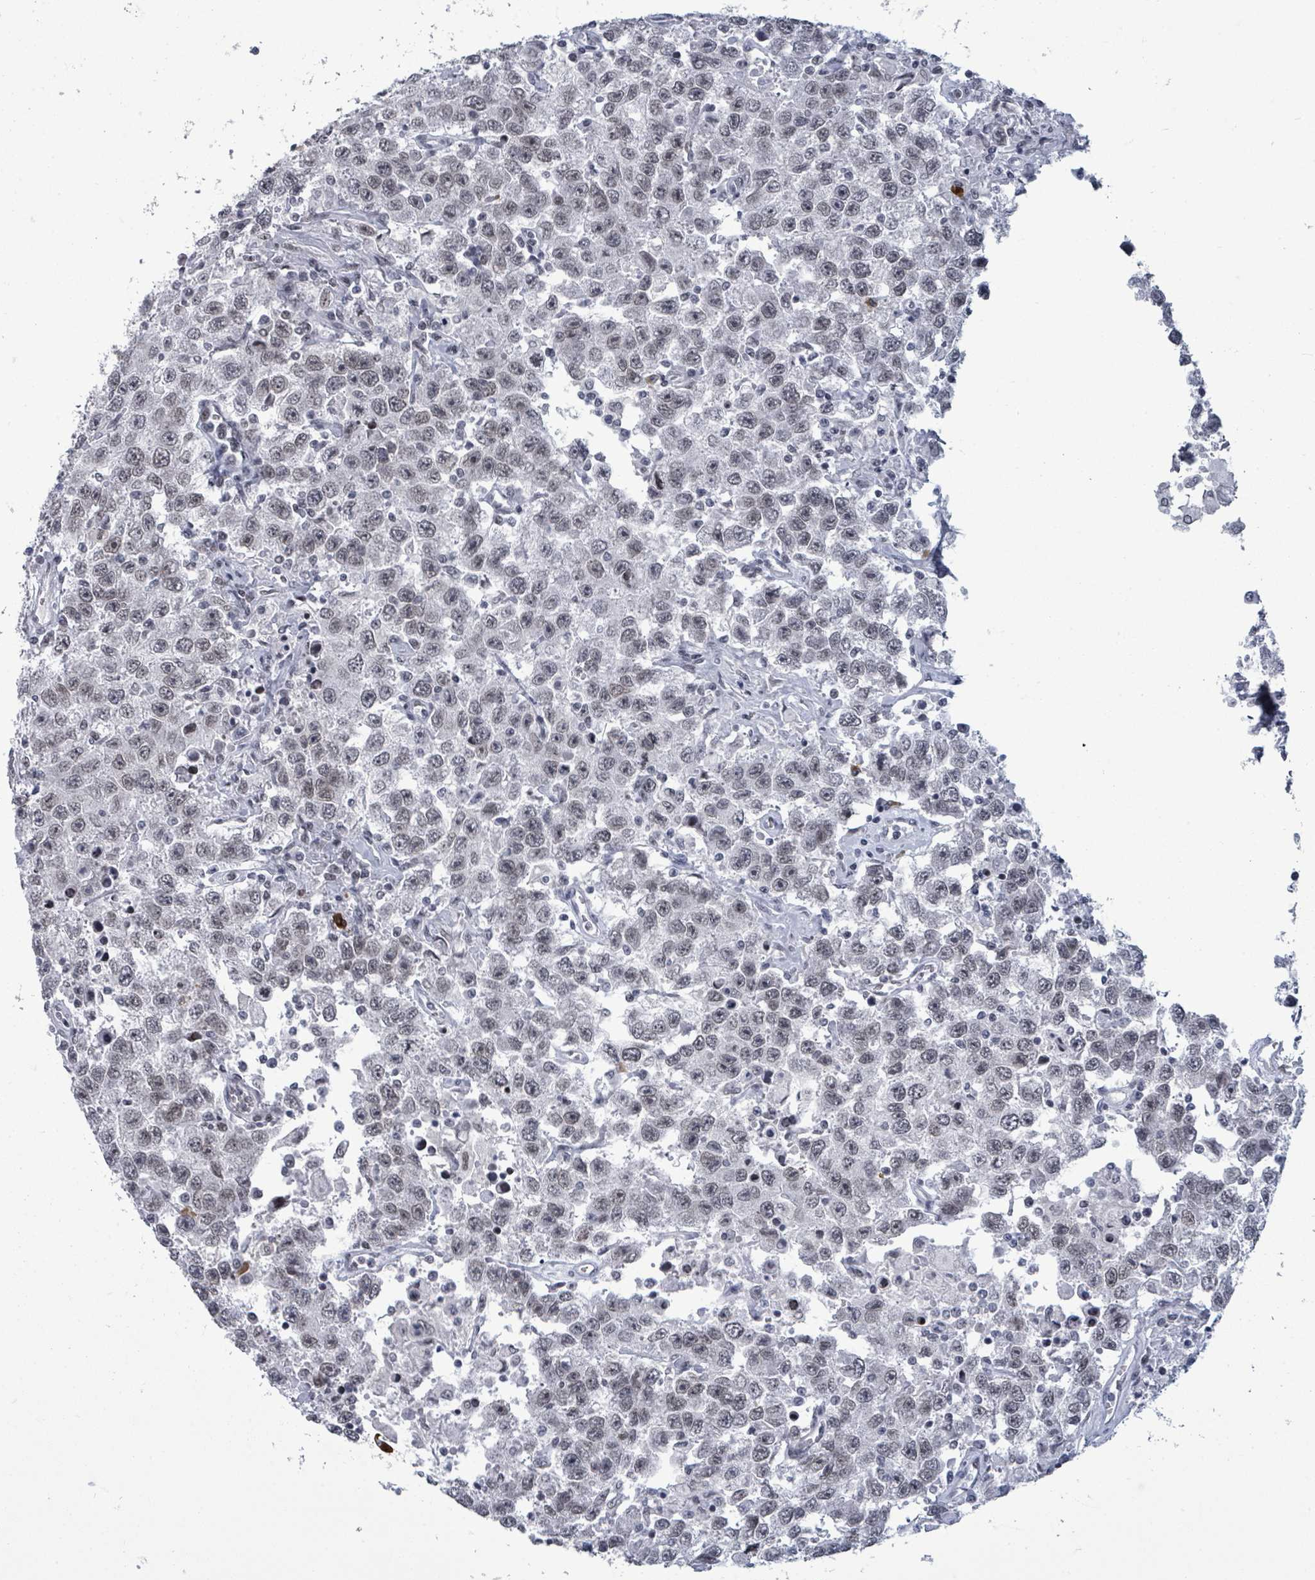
{"staining": {"intensity": "weak", "quantity": "<25%", "location": "nuclear"}, "tissue": "testis cancer", "cell_type": "Tumor cells", "image_type": "cancer", "snomed": [{"axis": "morphology", "description": "Seminoma, NOS"}, {"axis": "topography", "description": "Testis"}], "caption": "Tumor cells show no significant protein positivity in seminoma (testis). Nuclei are stained in blue.", "gene": "ERCC5", "patient": {"sex": "male", "age": 41}}